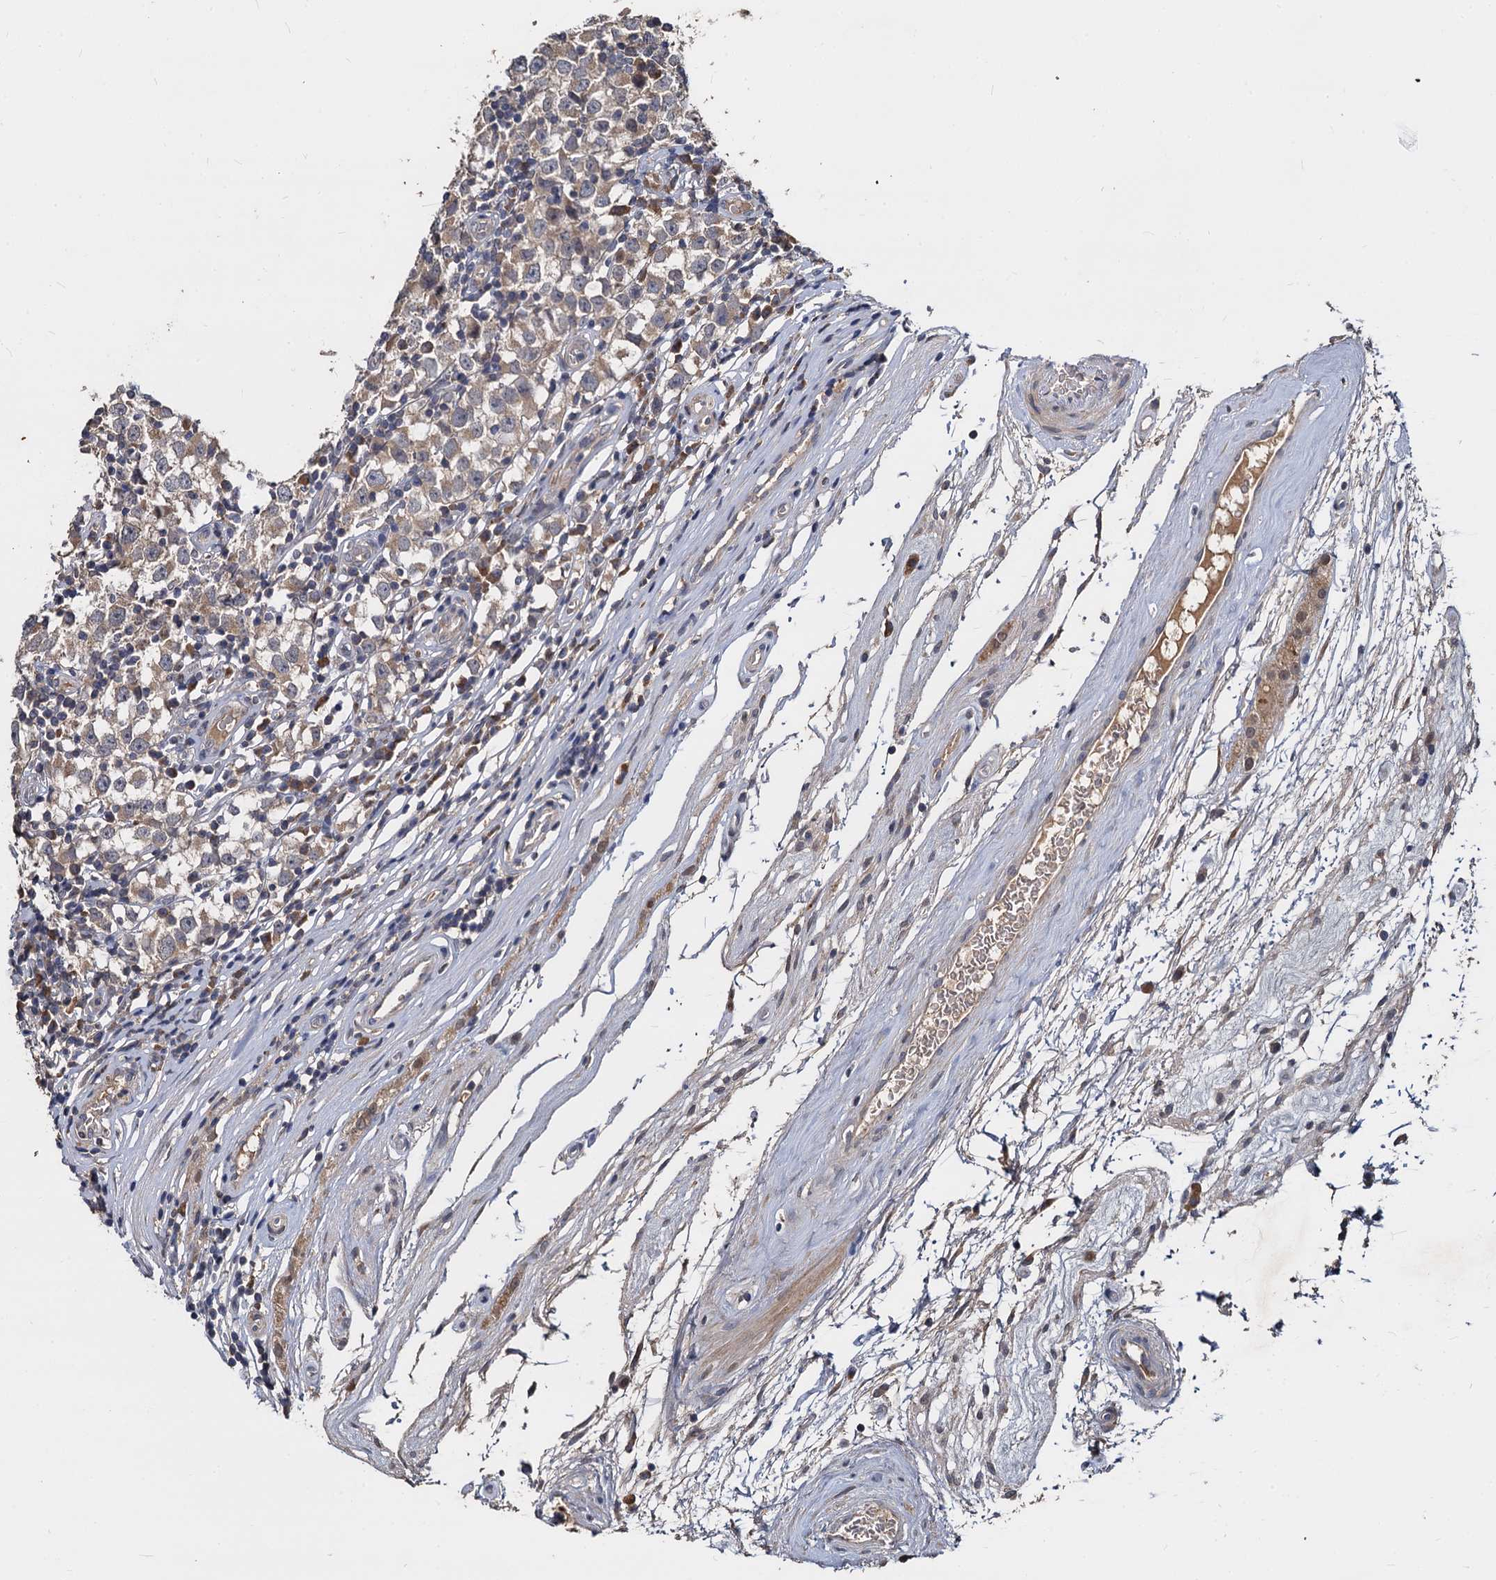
{"staining": {"intensity": "weak", "quantity": ">75%", "location": "cytoplasmic/membranous"}, "tissue": "testis cancer", "cell_type": "Tumor cells", "image_type": "cancer", "snomed": [{"axis": "morphology", "description": "Seminoma, NOS"}, {"axis": "topography", "description": "Testis"}], "caption": "There is low levels of weak cytoplasmic/membranous positivity in tumor cells of testis seminoma, as demonstrated by immunohistochemical staining (brown color).", "gene": "CCDC184", "patient": {"sex": "male", "age": 65}}